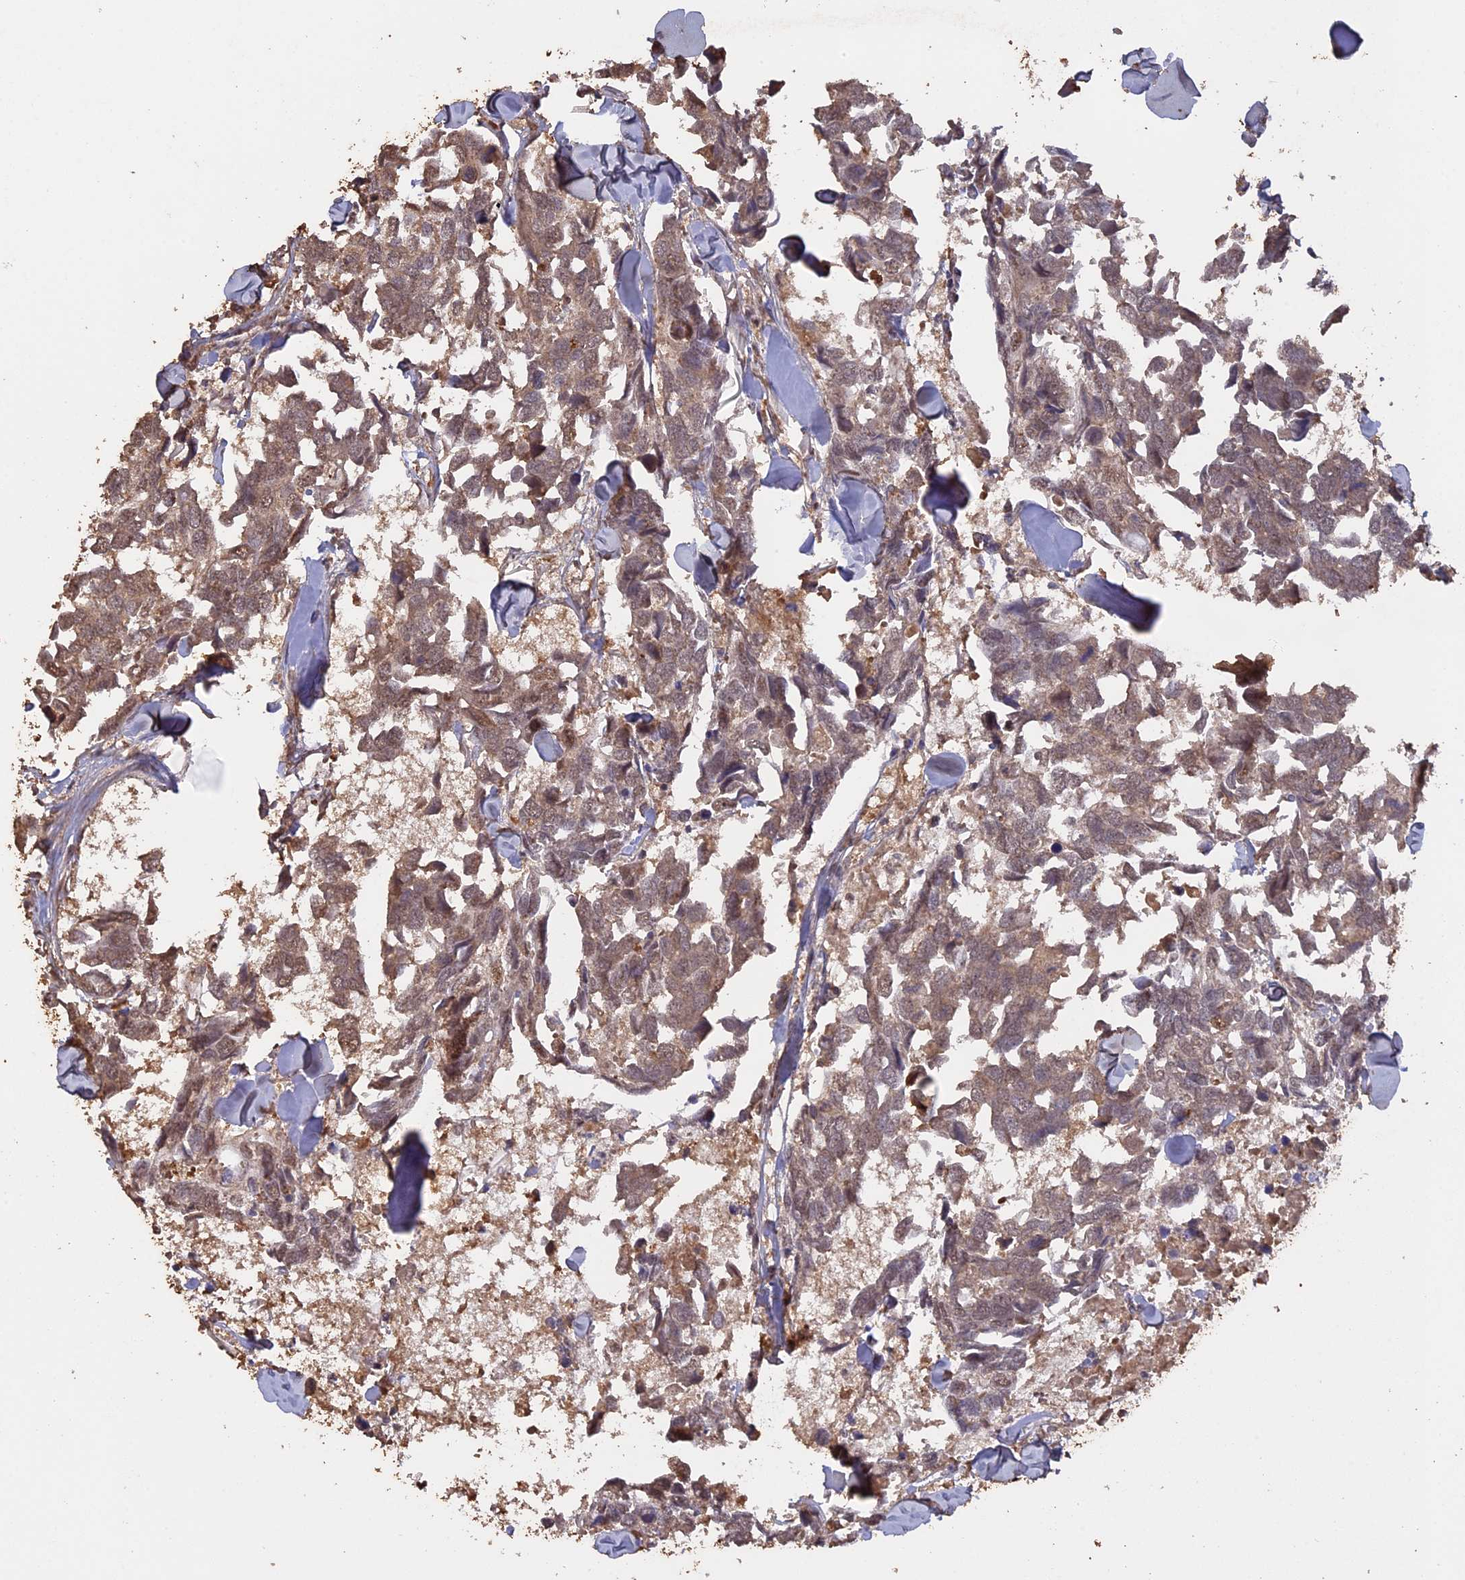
{"staining": {"intensity": "weak", "quantity": ">75%", "location": "cytoplasmic/membranous,nuclear"}, "tissue": "breast cancer", "cell_type": "Tumor cells", "image_type": "cancer", "snomed": [{"axis": "morphology", "description": "Duct carcinoma"}, {"axis": "topography", "description": "Breast"}], "caption": "The photomicrograph demonstrates a brown stain indicating the presence of a protein in the cytoplasmic/membranous and nuclear of tumor cells in infiltrating ductal carcinoma (breast).", "gene": "PSMC6", "patient": {"sex": "female", "age": 83}}